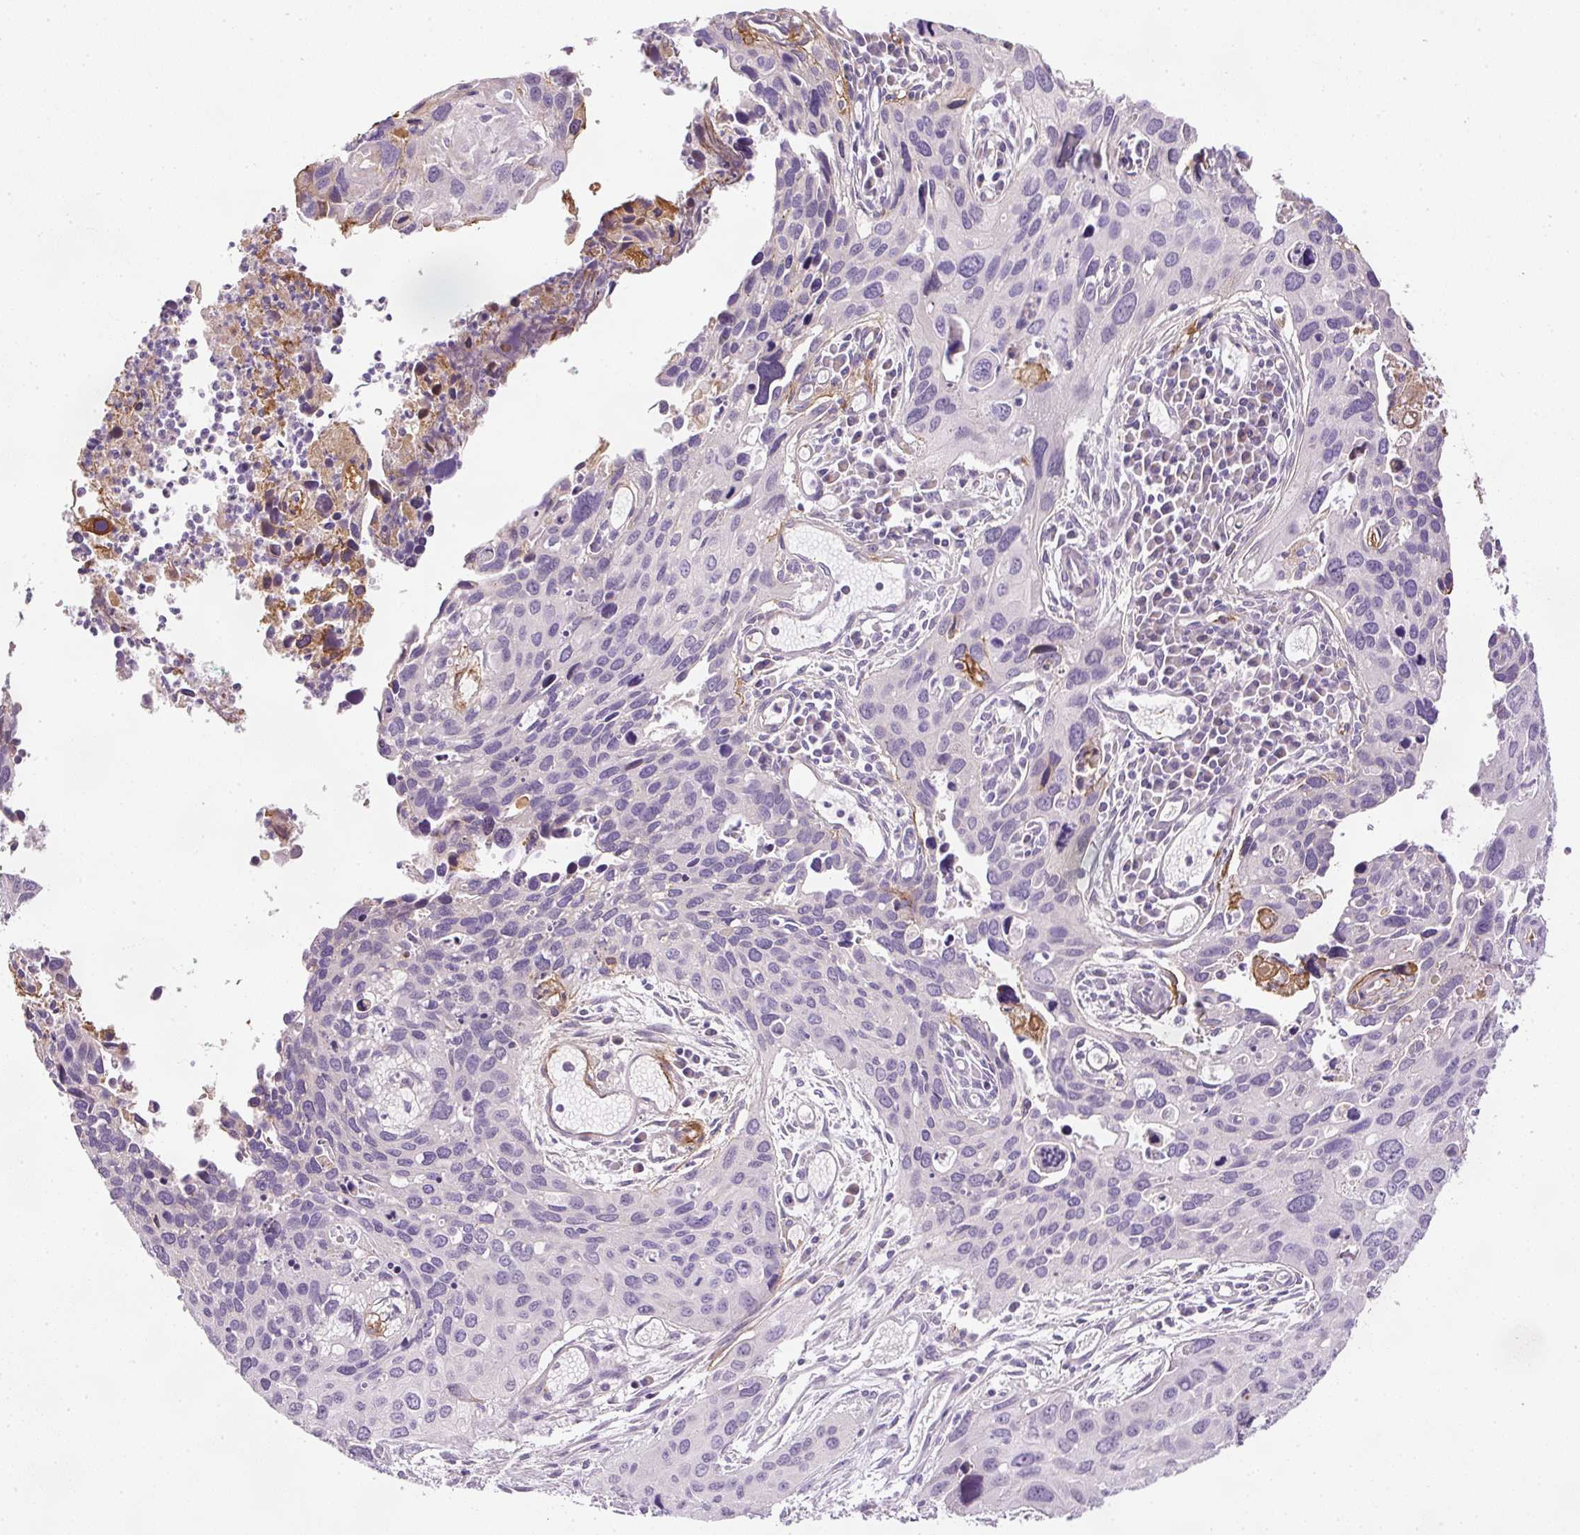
{"staining": {"intensity": "negative", "quantity": "none", "location": "none"}, "tissue": "cervical cancer", "cell_type": "Tumor cells", "image_type": "cancer", "snomed": [{"axis": "morphology", "description": "Squamous cell carcinoma, NOS"}, {"axis": "topography", "description": "Cervix"}], "caption": "Immunohistochemistry histopathology image of cervical squamous cell carcinoma stained for a protein (brown), which demonstrates no positivity in tumor cells.", "gene": "KPNA5", "patient": {"sex": "female", "age": 55}}